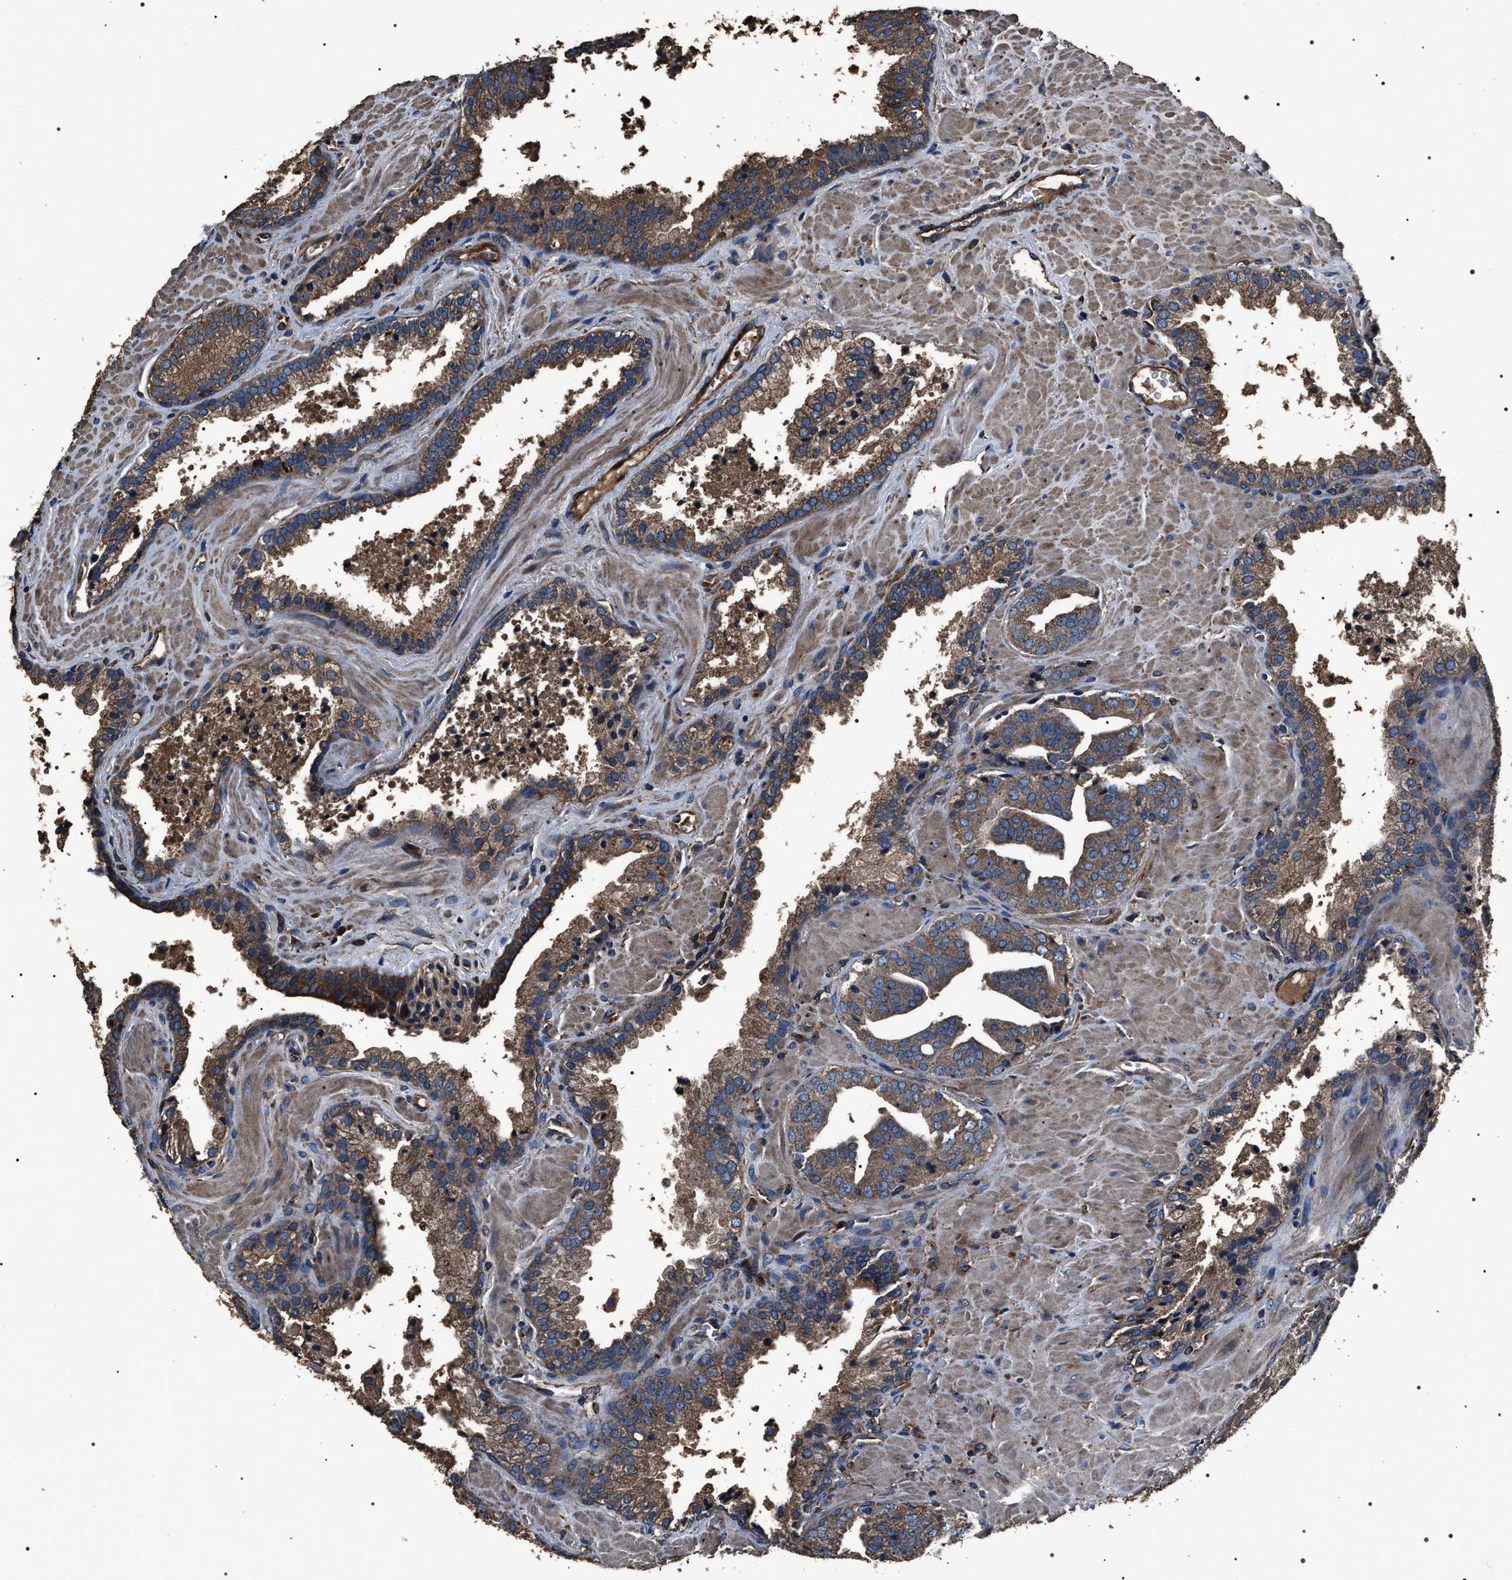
{"staining": {"intensity": "moderate", "quantity": ">75%", "location": "cytoplasmic/membranous"}, "tissue": "prostate cancer", "cell_type": "Tumor cells", "image_type": "cancer", "snomed": [{"axis": "morphology", "description": "Adenocarcinoma, Low grade"}, {"axis": "topography", "description": "Prostate"}], "caption": "Protein expression analysis of prostate cancer displays moderate cytoplasmic/membranous expression in approximately >75% of tumor cells. (brown staining indicates protein expression, while blue staining denotes nuclei).", "gene": "HSCB", "patient": {"sex": "male", "age": 71}}